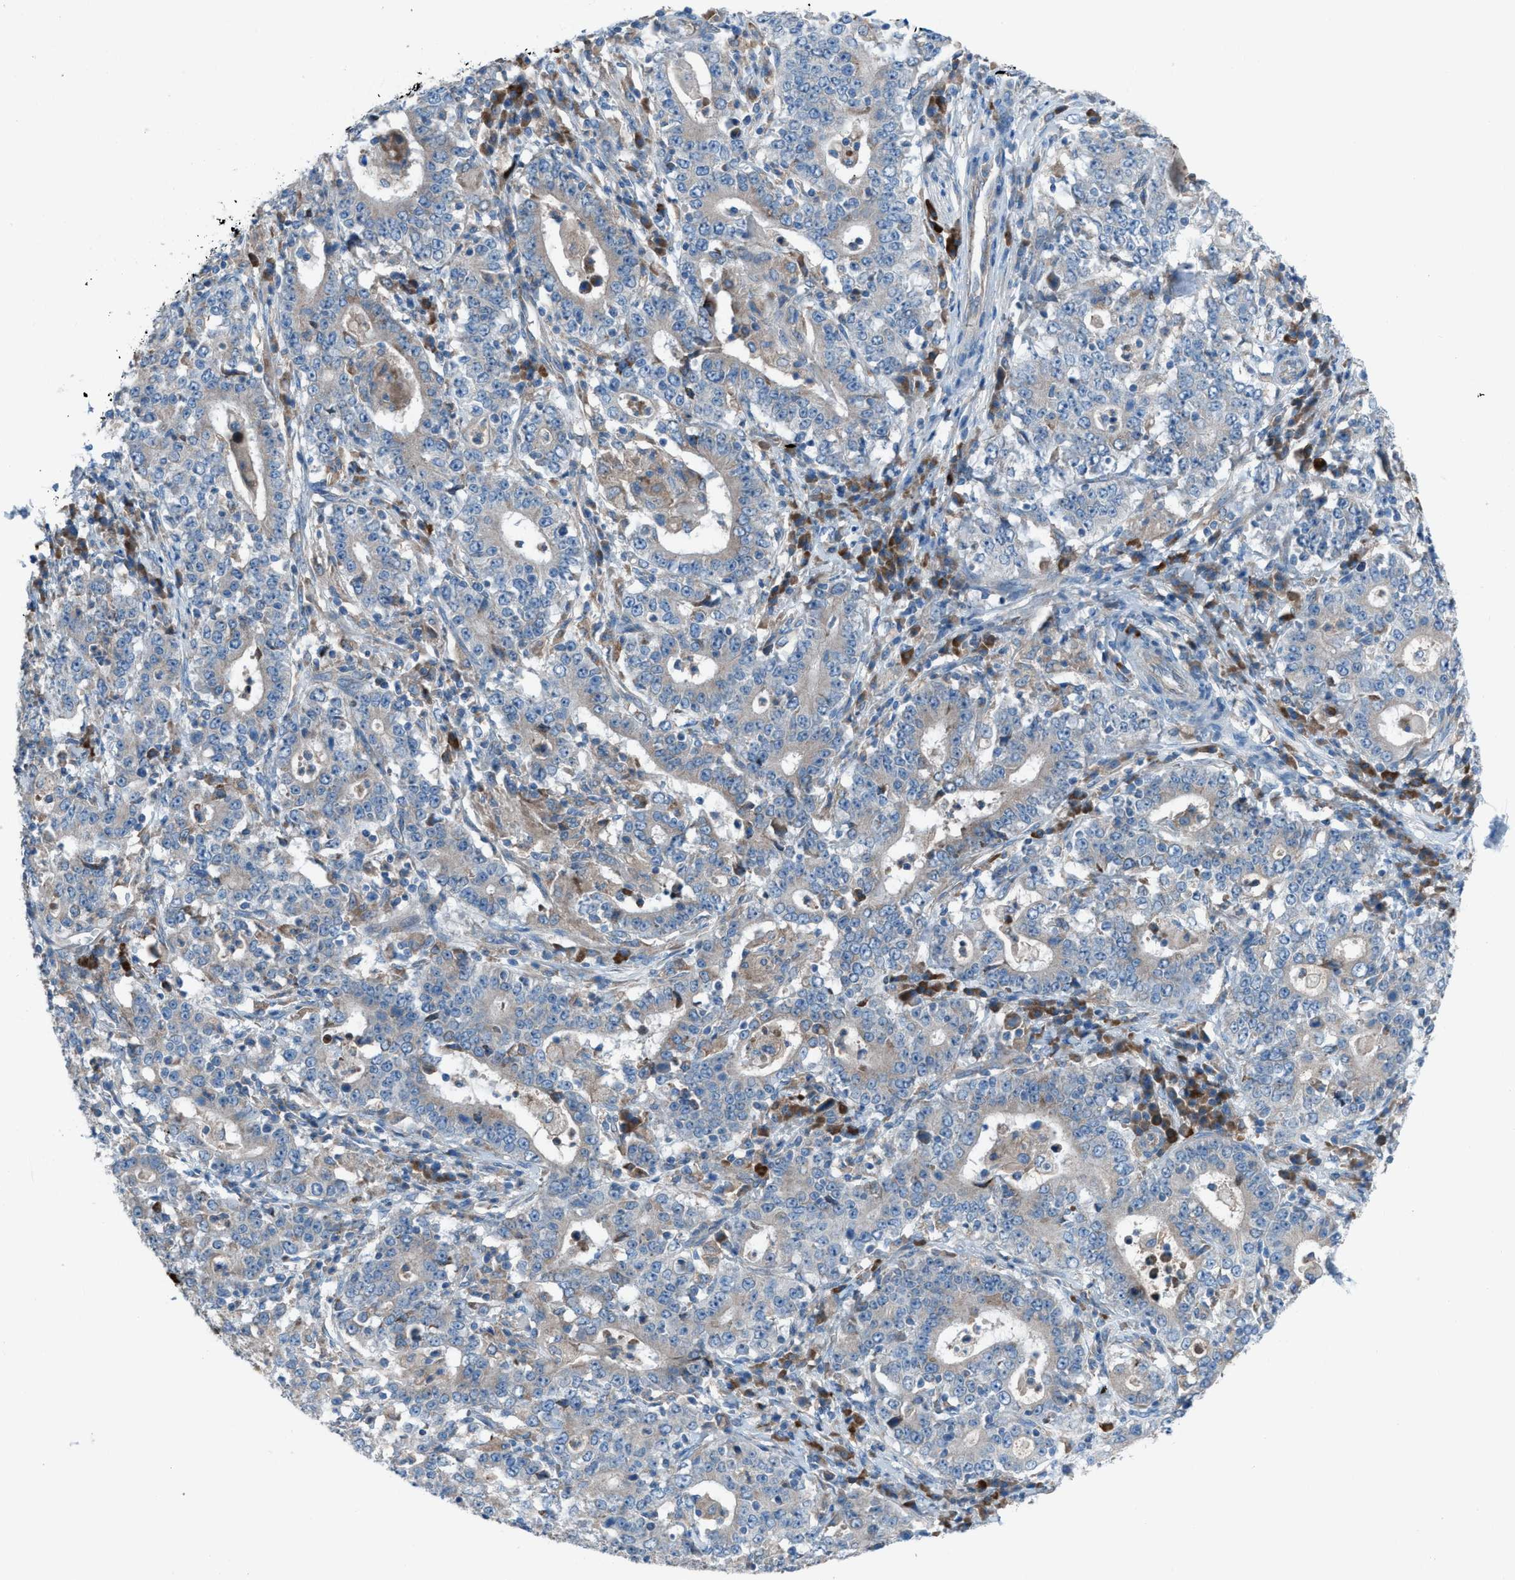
{"staining": {"intensity": "negative", "quantity": "none", "location": "none"}, "tissue": "stomach cancer", "cell_type": "Tumor cells", "image_type": "cancer", "snomed": [{"axis": "morphology", "description": "Normal tissue, NOS"}, {"axis": "morphology", "description": "Adenocarcinoma, NOS"}, {"axis": "topography", "description": "Stomach, upper"}, {"axis": "topography", "description": "Stomach"}], "caption": "This is an IHC image of human stomach adenocarcinoma. There is no staining in tumor cells.", "gene": "HEG1", "patient": {"sex": "male", "age": 59}}